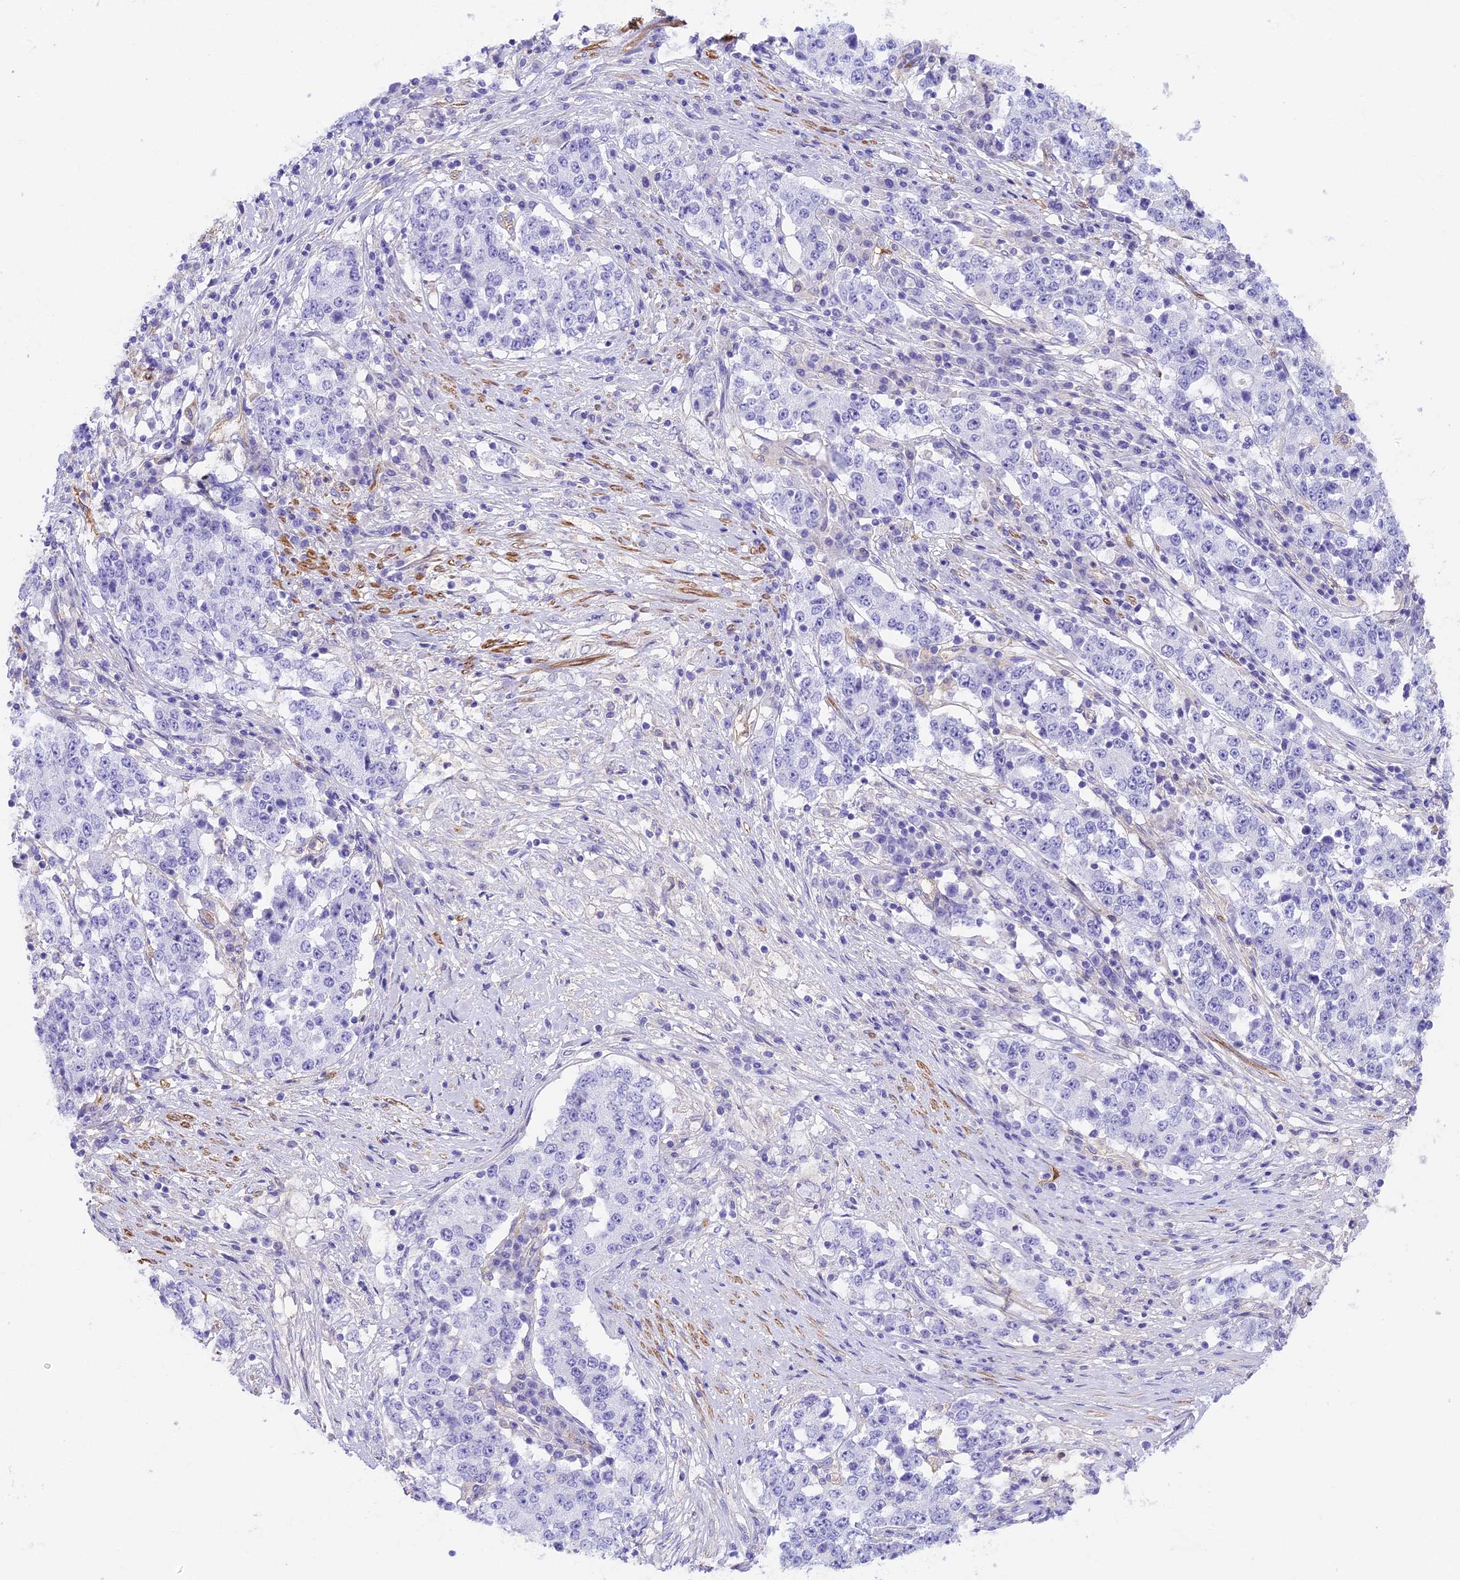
{"staining": {"intensity": "negative", "quantity": "none", "location": "none"}, "tissue": "stomach cancer", "cell_type": "Tumor cells", "image_type": "cancer", "snomed": [{"axis": "morphology", "description": "Adenocarcinoma, NOS"}, {"axis": "topography", "description": "Stomach"}], "caption": "High magnification brightfield microscopy of stomach adenocarcinoma stained with DAB (3,3'-diaminobenzidine) (brown) and counterstained with hematoxylin (blue): tumor cells show no significant positivity.", "gene": "HOMER3", "patient": {"sex": "male", "age": 59}}